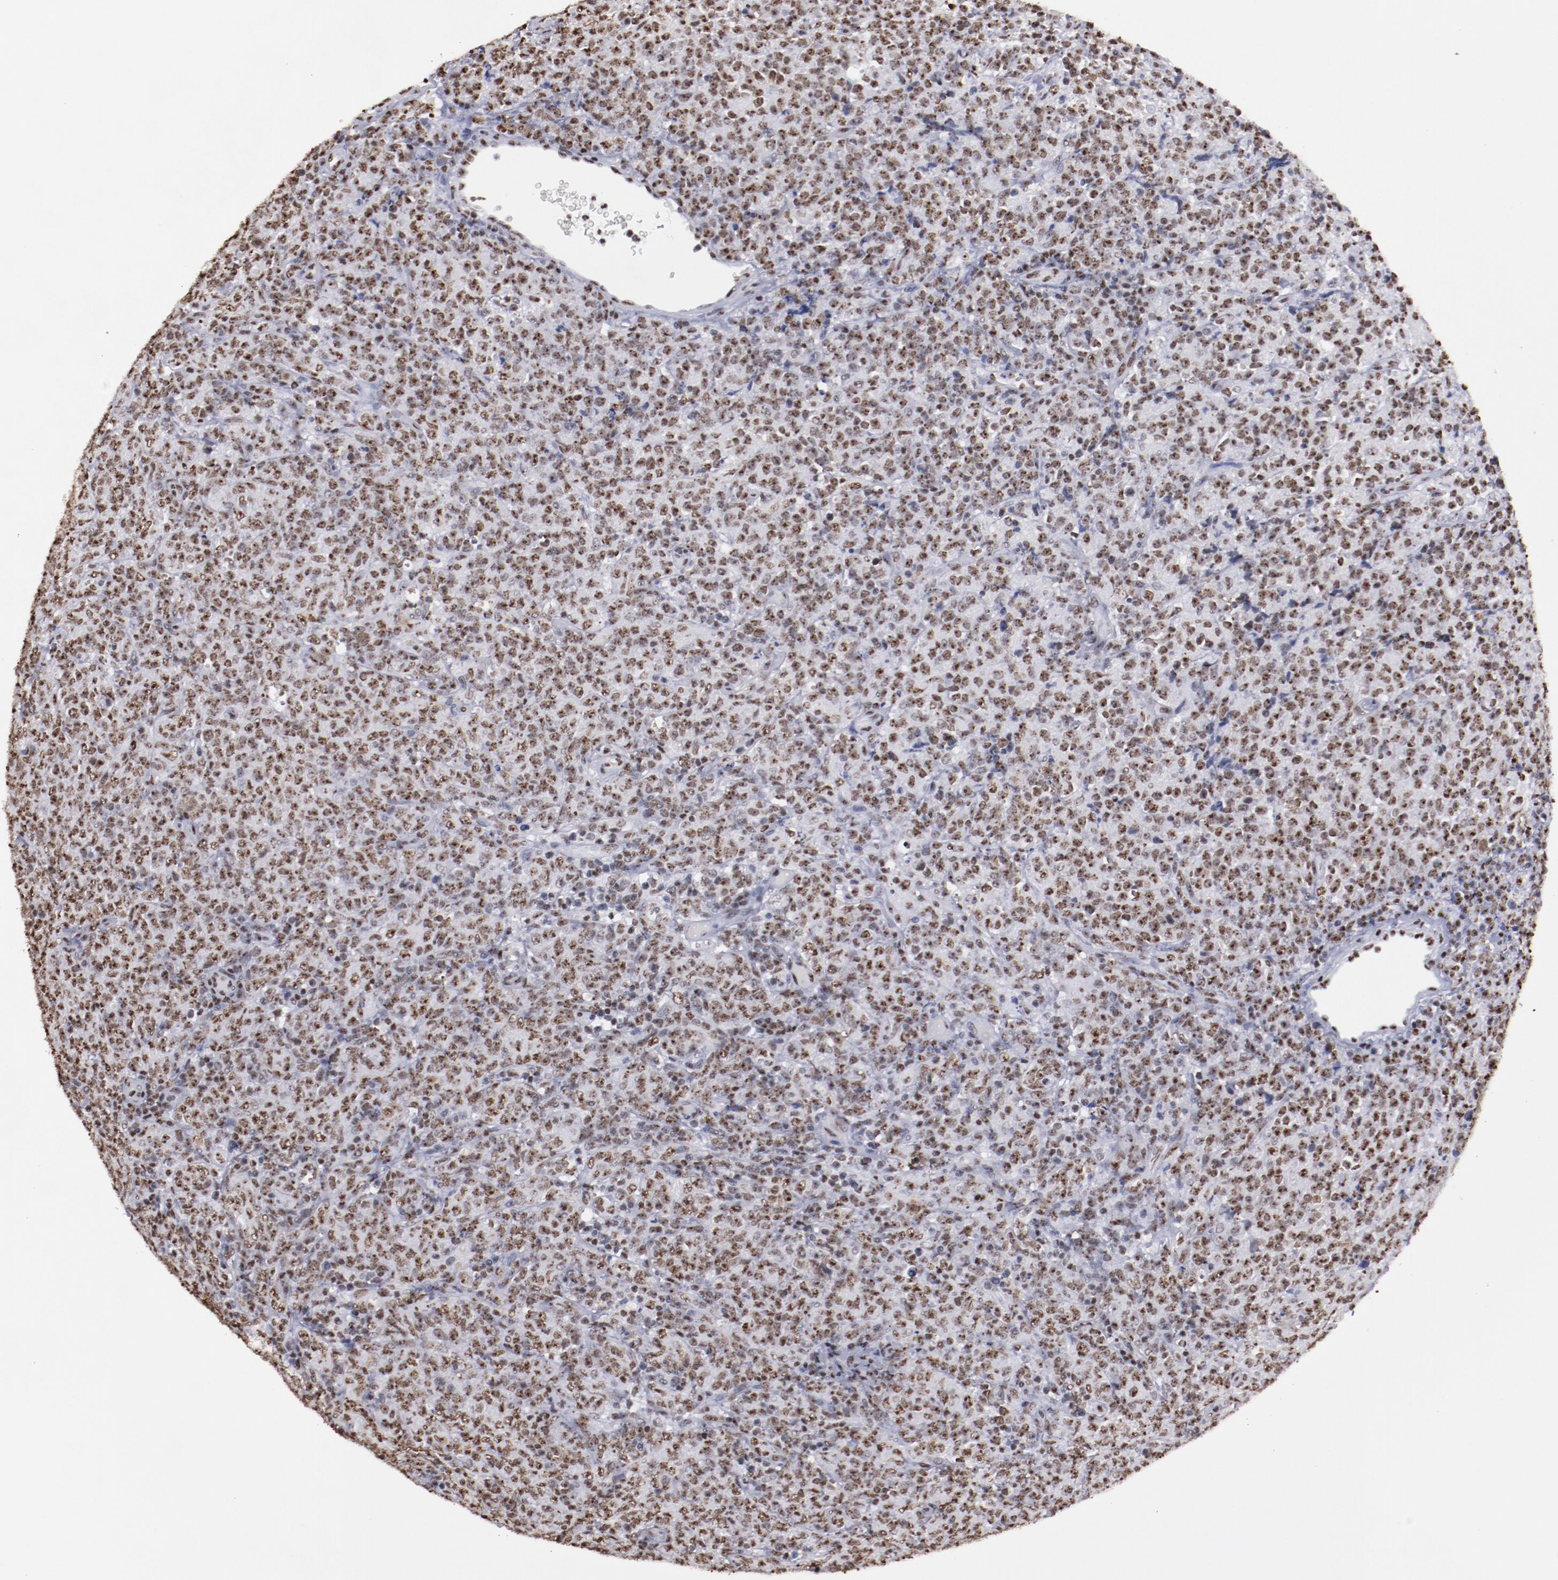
{"staining": {"intensity": "strong", "quantity": ">75%", "location": "nuclear"}, "tissue": "lymphoma", "cell_type": "Tumor cells", "image_type": "cancer", "snomed": [{"axis": "morphology", "description": "Malignant lymphoma, non-Hodgkin's type, High grade"}, {"axis": "topography", "description": "Tonsil"}], "caption": "Immunohistochemical staining of human lymphoma demonstrates strong nuclear protein expression in about >75% of tumor cells.", "gene": "HNRNPA2B1", "patient": {"sex": "female", "age": 36}}